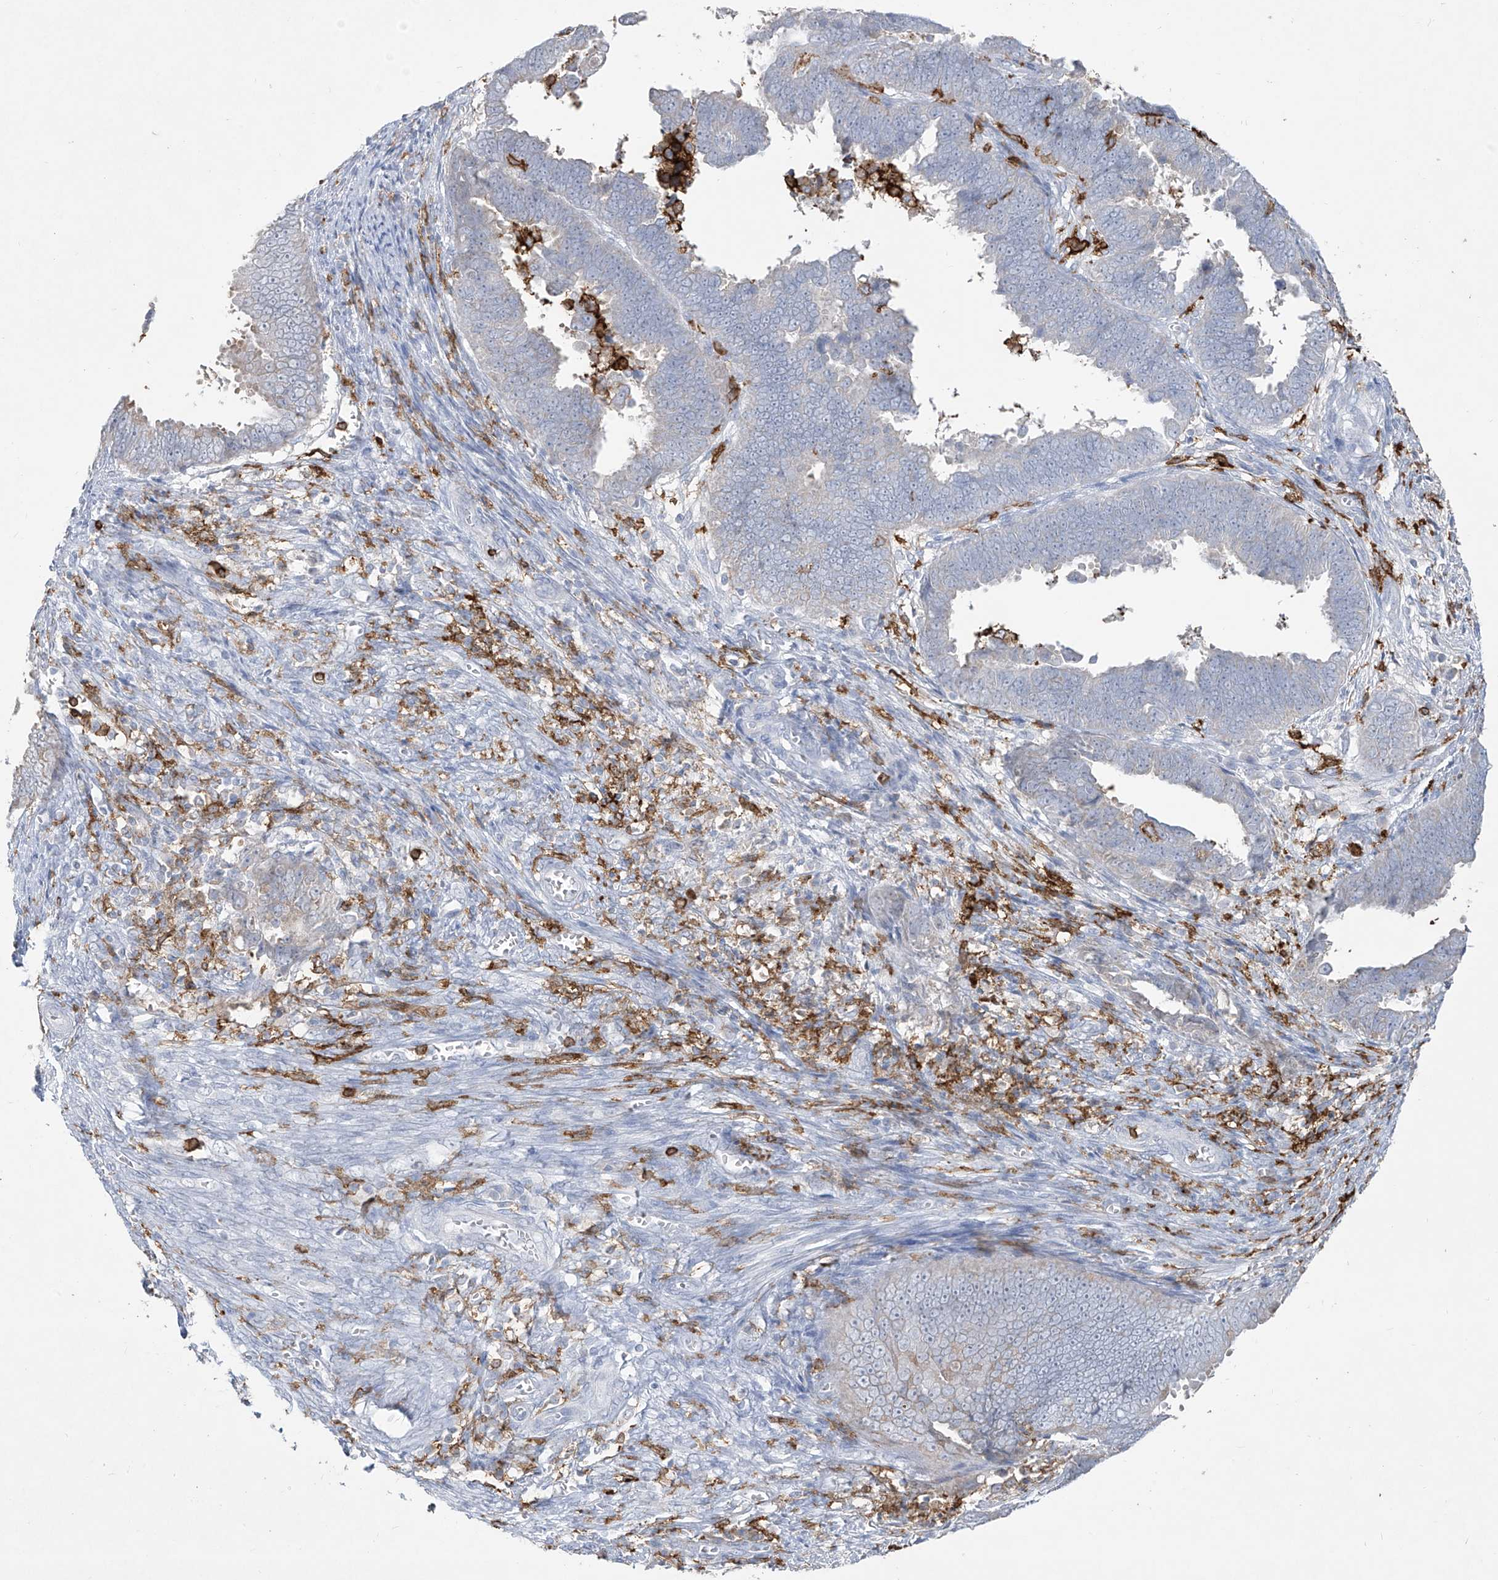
{"staining": {"intensity": "negative", "quantity": "none", "location": "none"}, "tissue": "endometrial cancer", "cell_type": "Tumor cells", "image_type": "cancer", "snomed": [{"axis": "morphology", "description": "Adenocarcinoma, NOS"}, {"axis": "topography", "description": "Endometrium"}], "caption": "Immunohistochemistry image of neoplastic tissue: endometrial cancer stained with DAB (3,3'-diaminobenzidine) shows no significant protein expression in tumor cells.", "gene": "FCGR3A", "patient": {"sex": "female", "age": 75}}